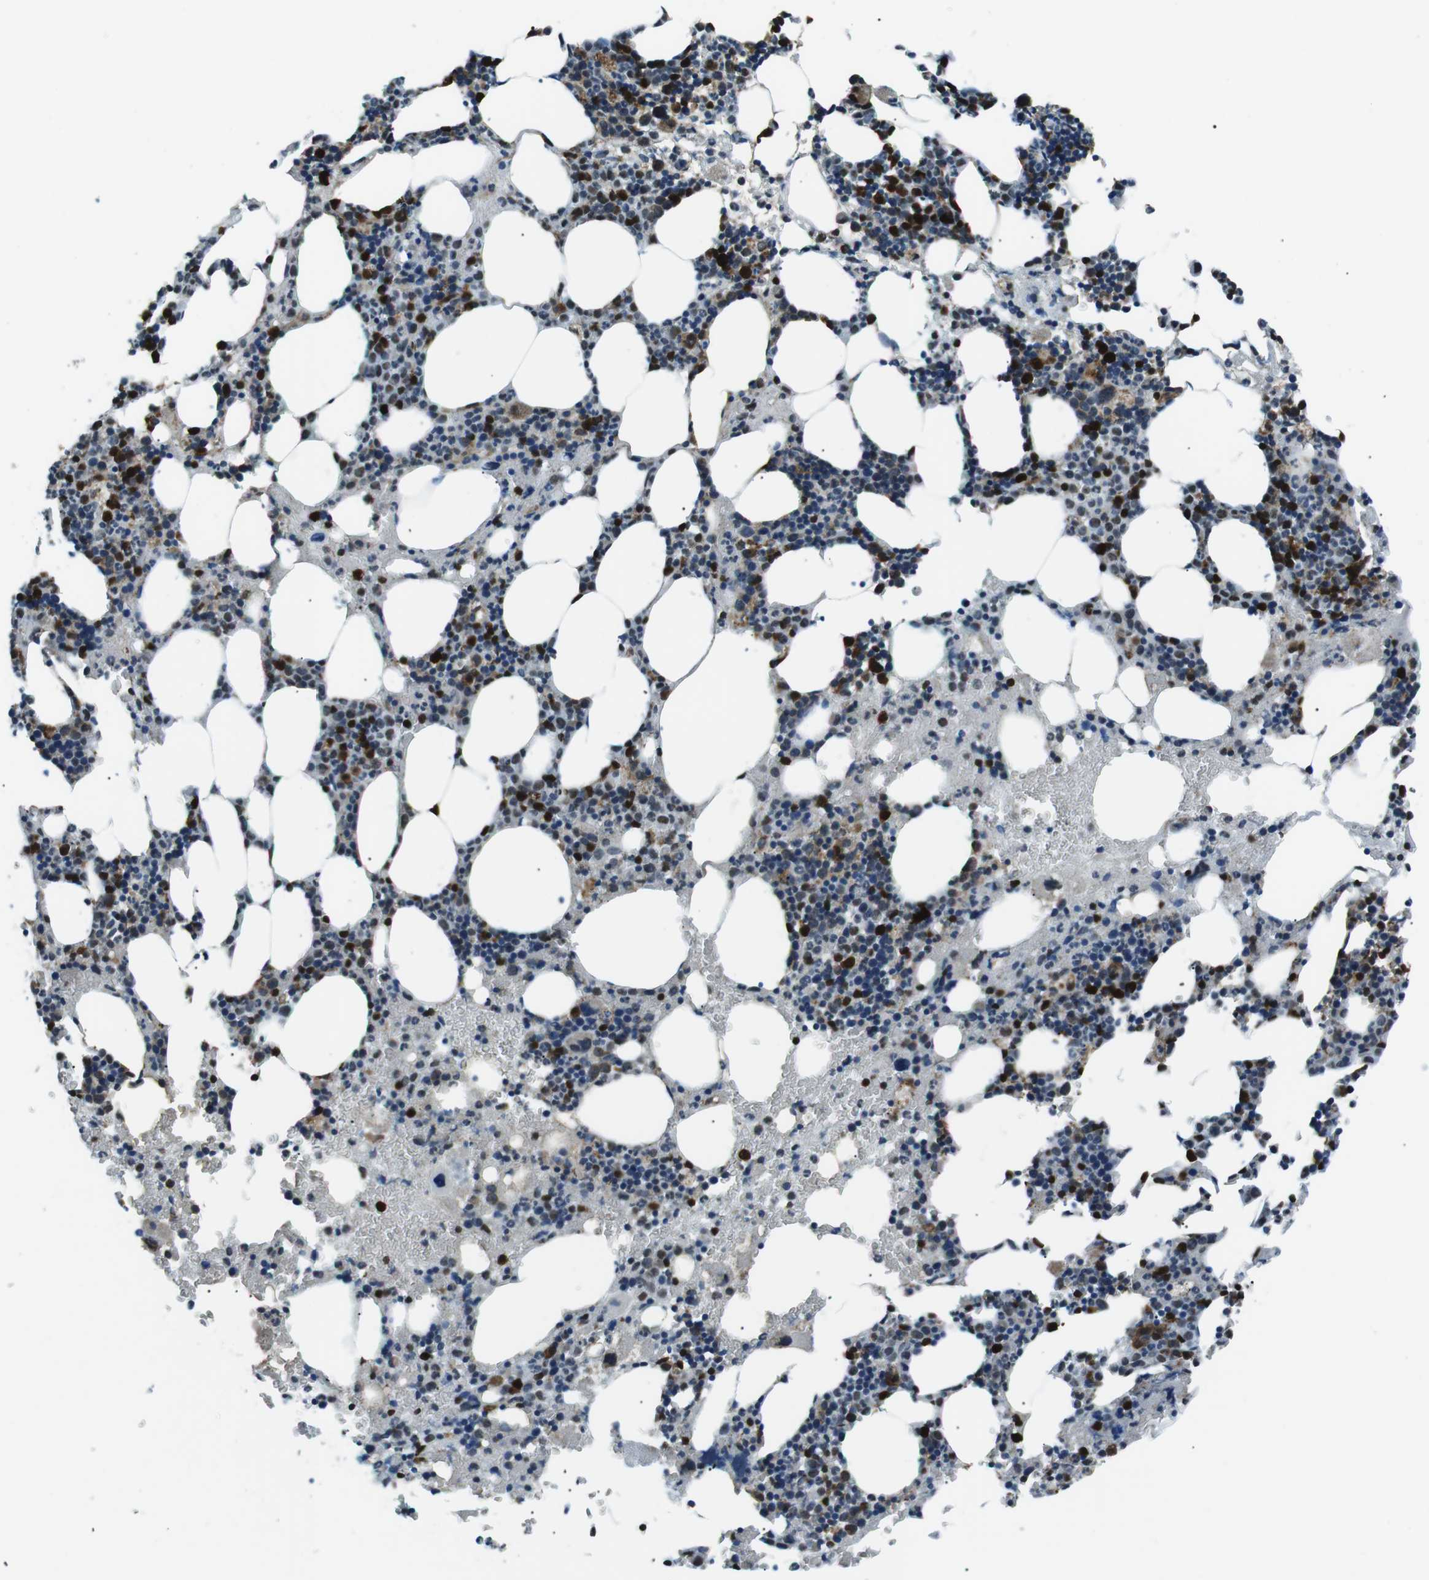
{"staining": {"intensity": "strong", "quantity": "<25%", "location": "cytoplasmic/membranous,nuclear"}, "tissue": "bone marrow", "cell_type": "Hematopoietic cells", "image_type": "normal", "snomed": [{"axis": "morphology", "description": "Normal tissue, NOS"}, {"axis": "morphology", "description": "Inflammation, NOS"}, {"axis": "topography", "description": "Bone marrow"}], "caption": "Protein staining shows strong cytoplasmic/membranous,nuclear positivity in about <25% of hematopoietic cells in normal bone marrow. The protein of interest is shown in brown color, while the nuclei are stained blue.", "gene": "BLNK", "patient": {"sex": "female", "age": 64}}